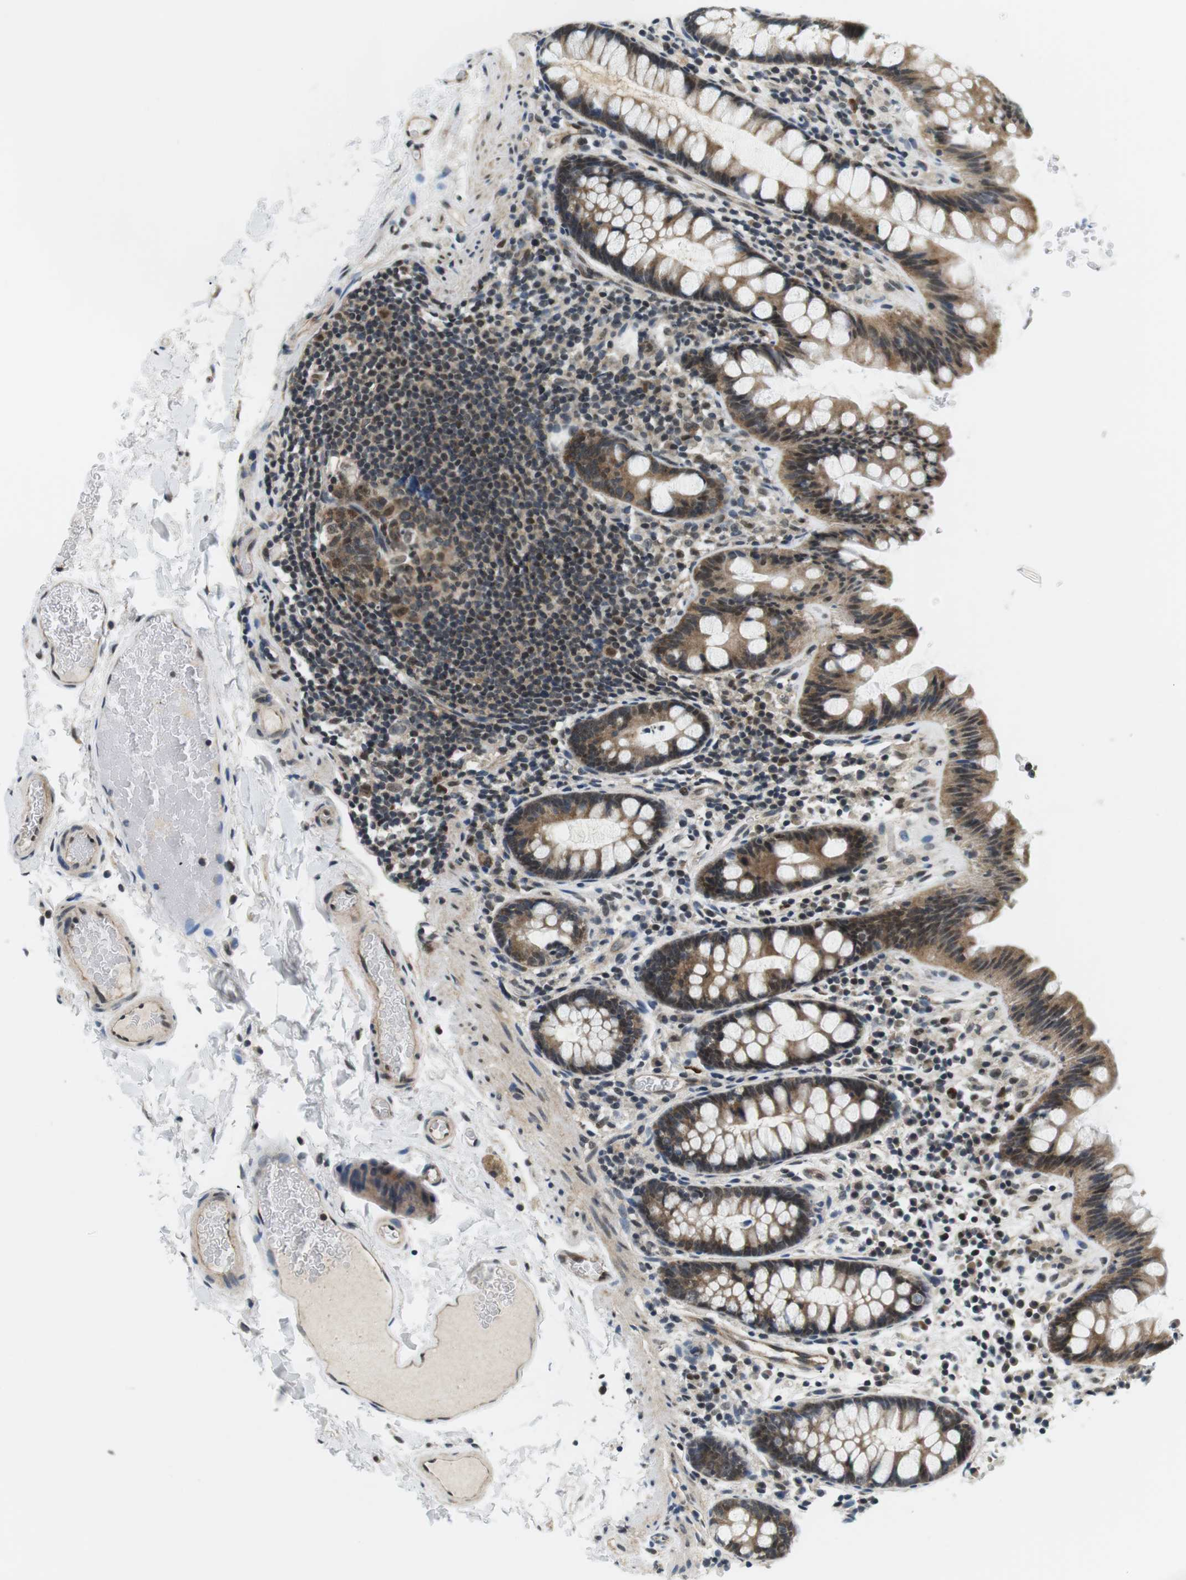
{"staining": {"intensity": "moderate", "quantity": ">75%", "location": "cytoplasmic/membranous,nuclear"}, "tissue": "colon", "cell_type": "Endothelial cells", "image_type": "normal", "snomed": [{"axis": "morphology", "description": "Normal tissue, NOS"}, {"axis": "topography", "description": "Colon"}], "caption": "Protein staining by immunohistochemistry (IHC) displays moderate cytoplasmic/membranous,nuclear positivity in approximately >75% of endothelial cells in unremarkable colon. Using DAB (brown) and hematoxylin (blue) stains, captured at high magnification using brightfield microscopy.", "gene": "CSNK2B", "patient": {"sex": "female", "age": 80}}